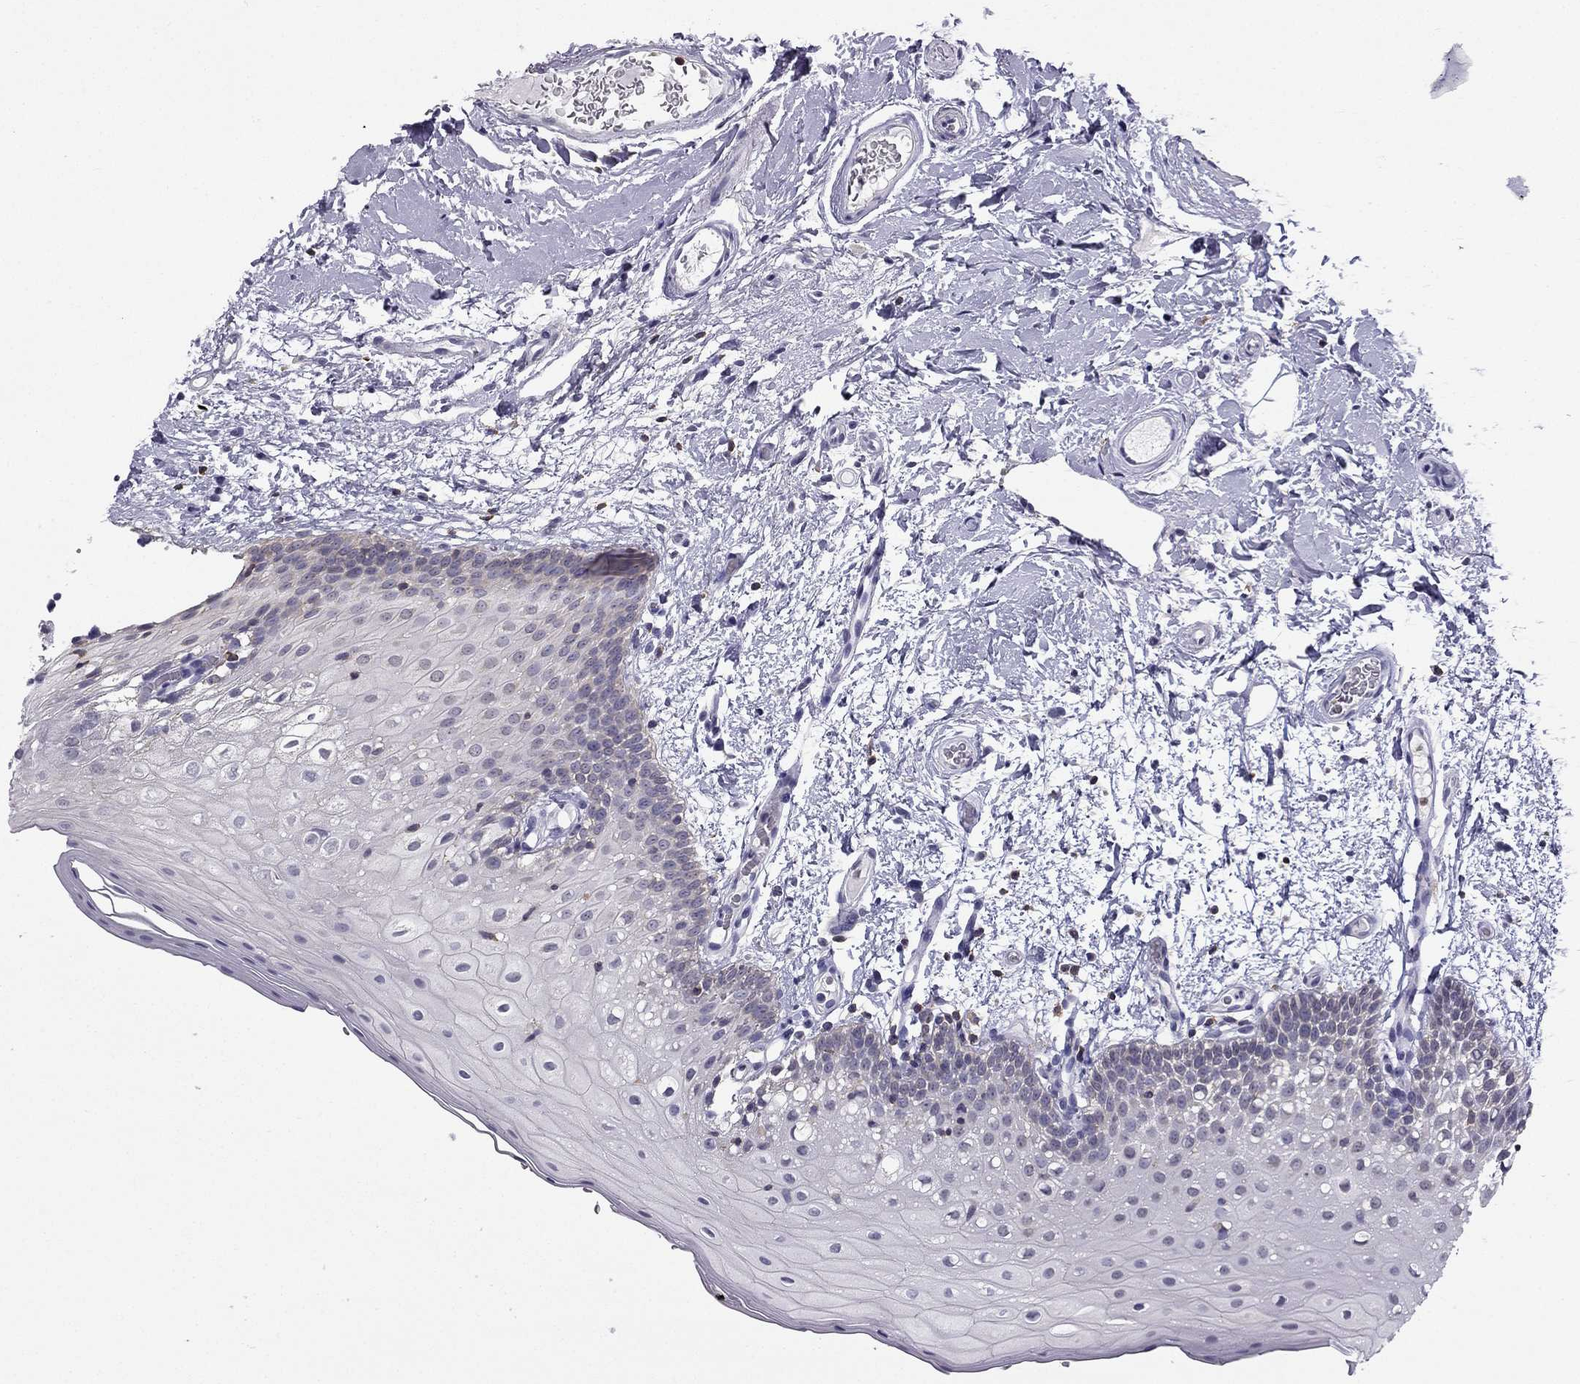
{"staining": {"intensity": "negative", "quantity": "none", "location": "none"}, "tissue": "oral mucosa", "cell_type": "Squamous epithelial cells", "image_type": "normal", "snomed": [{"axis": "morphology", "description": "Normal tissue, NOS"}, {"axis": "morphology", "description": "Squamous cell carcinoma, NOS"}, {"axis": "topography", "description": "Oral tissue"}, {"axis": "topography", "description": "Head-Neck"}], "caption": "The micrograph reveals no significant staining in squamous epithelial cells of oral mucosa. Nuclei are stained in blue.", "gene": "CCK", "patient": {"sex": "male", "age": 69}}